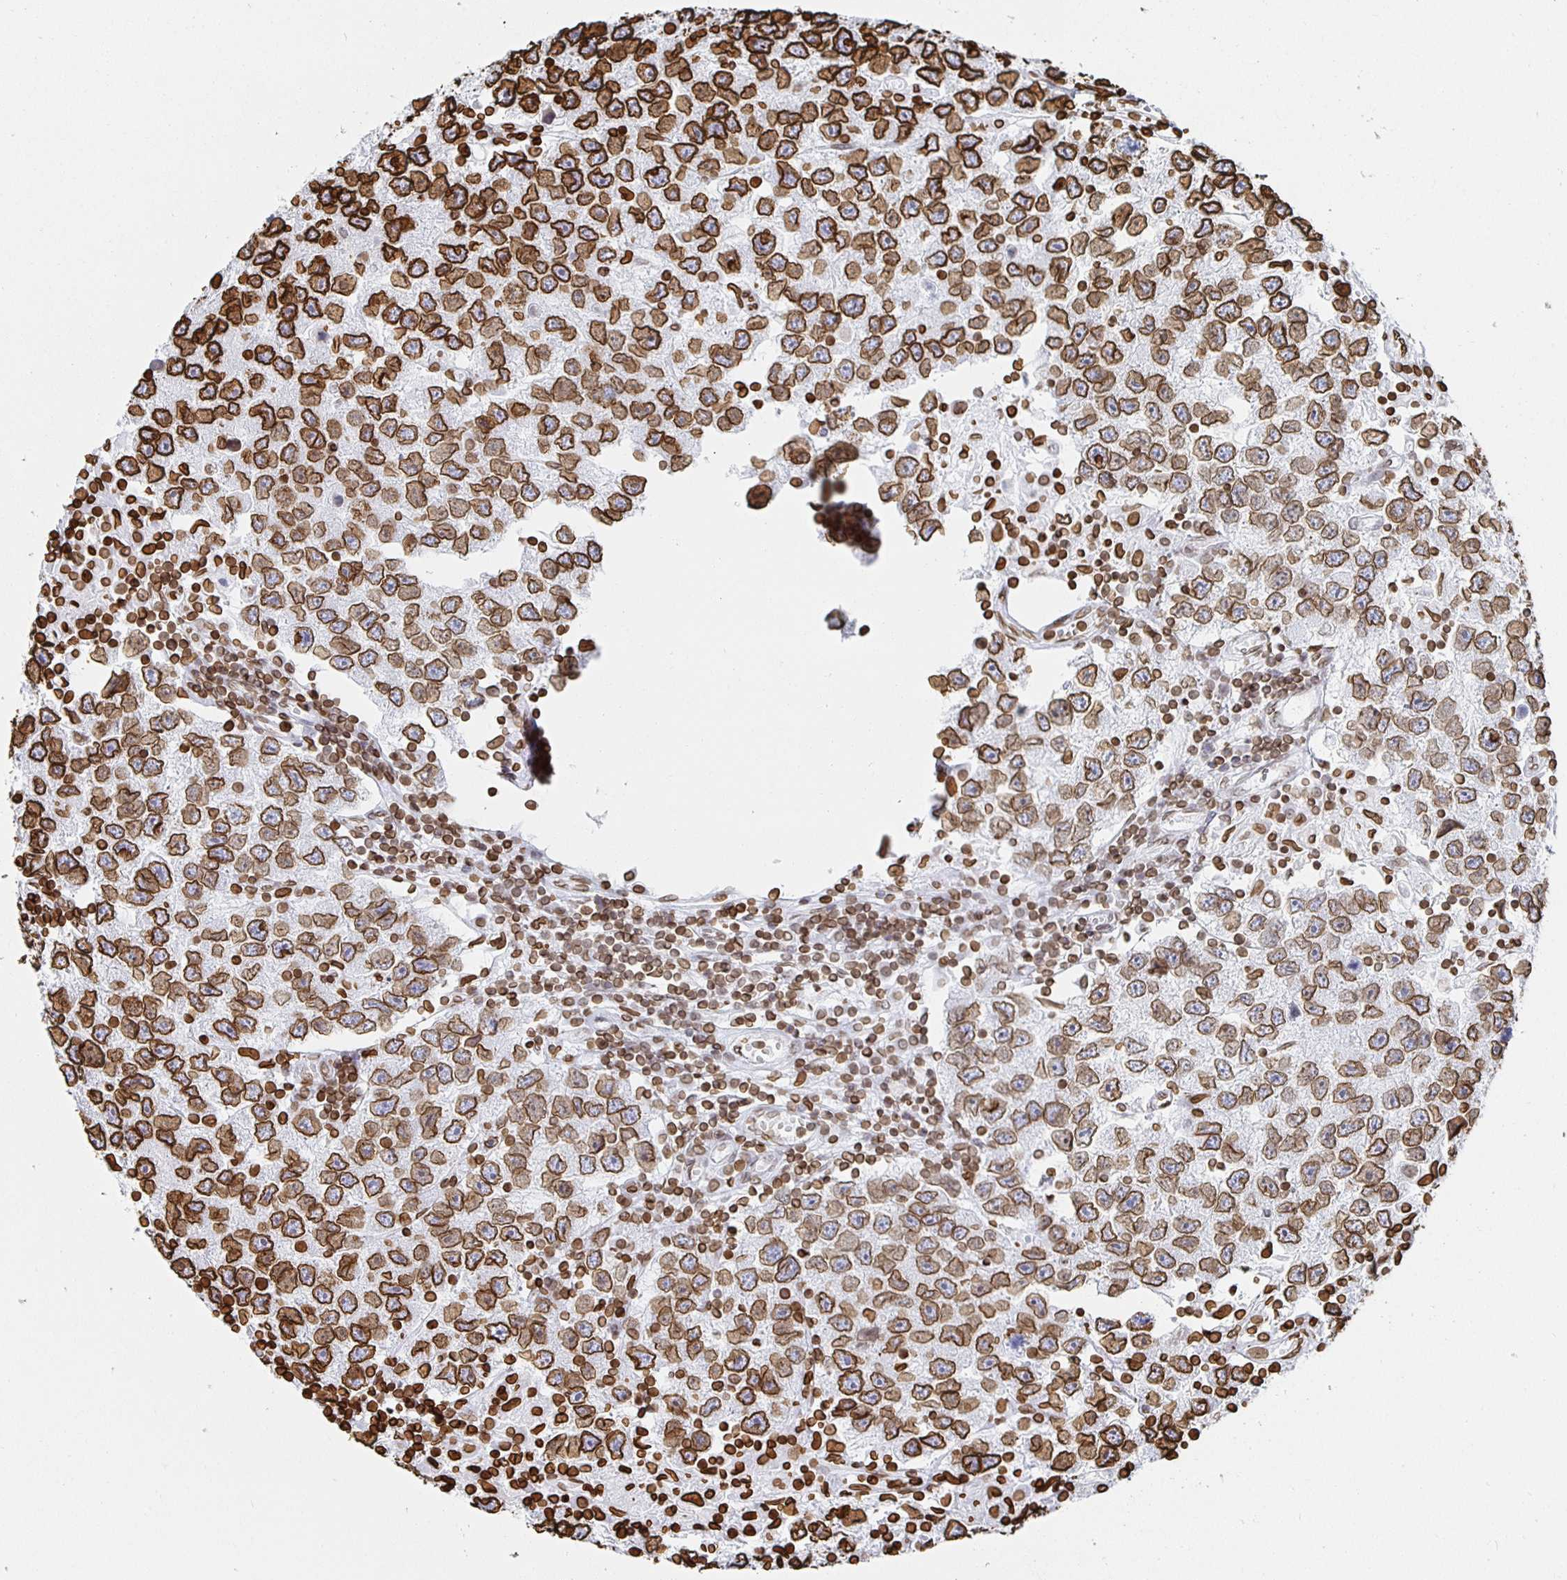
{"staining": {"intensity": "strong", "quantity": ">75%", "location": "cytoplasmic/membranous,nuclear"}, "tissue": "testis cancer", "cell_type": "Tumor cells", "image_type": "cancer", "snomed": [{"axis": "morphology", "description": "Seminoma, NOS"}, {"axis": "topography", "description": "Testis"}], "caption": "Testis cancer (seminoma) was stained to show a protein in brown. There is high levels of strong cytoplasmic/membranous and nuclear positivity in approximately >75% of tumor cells.", "gene": "LMNB1", "patient": {"sex": "male", "age": 26}}